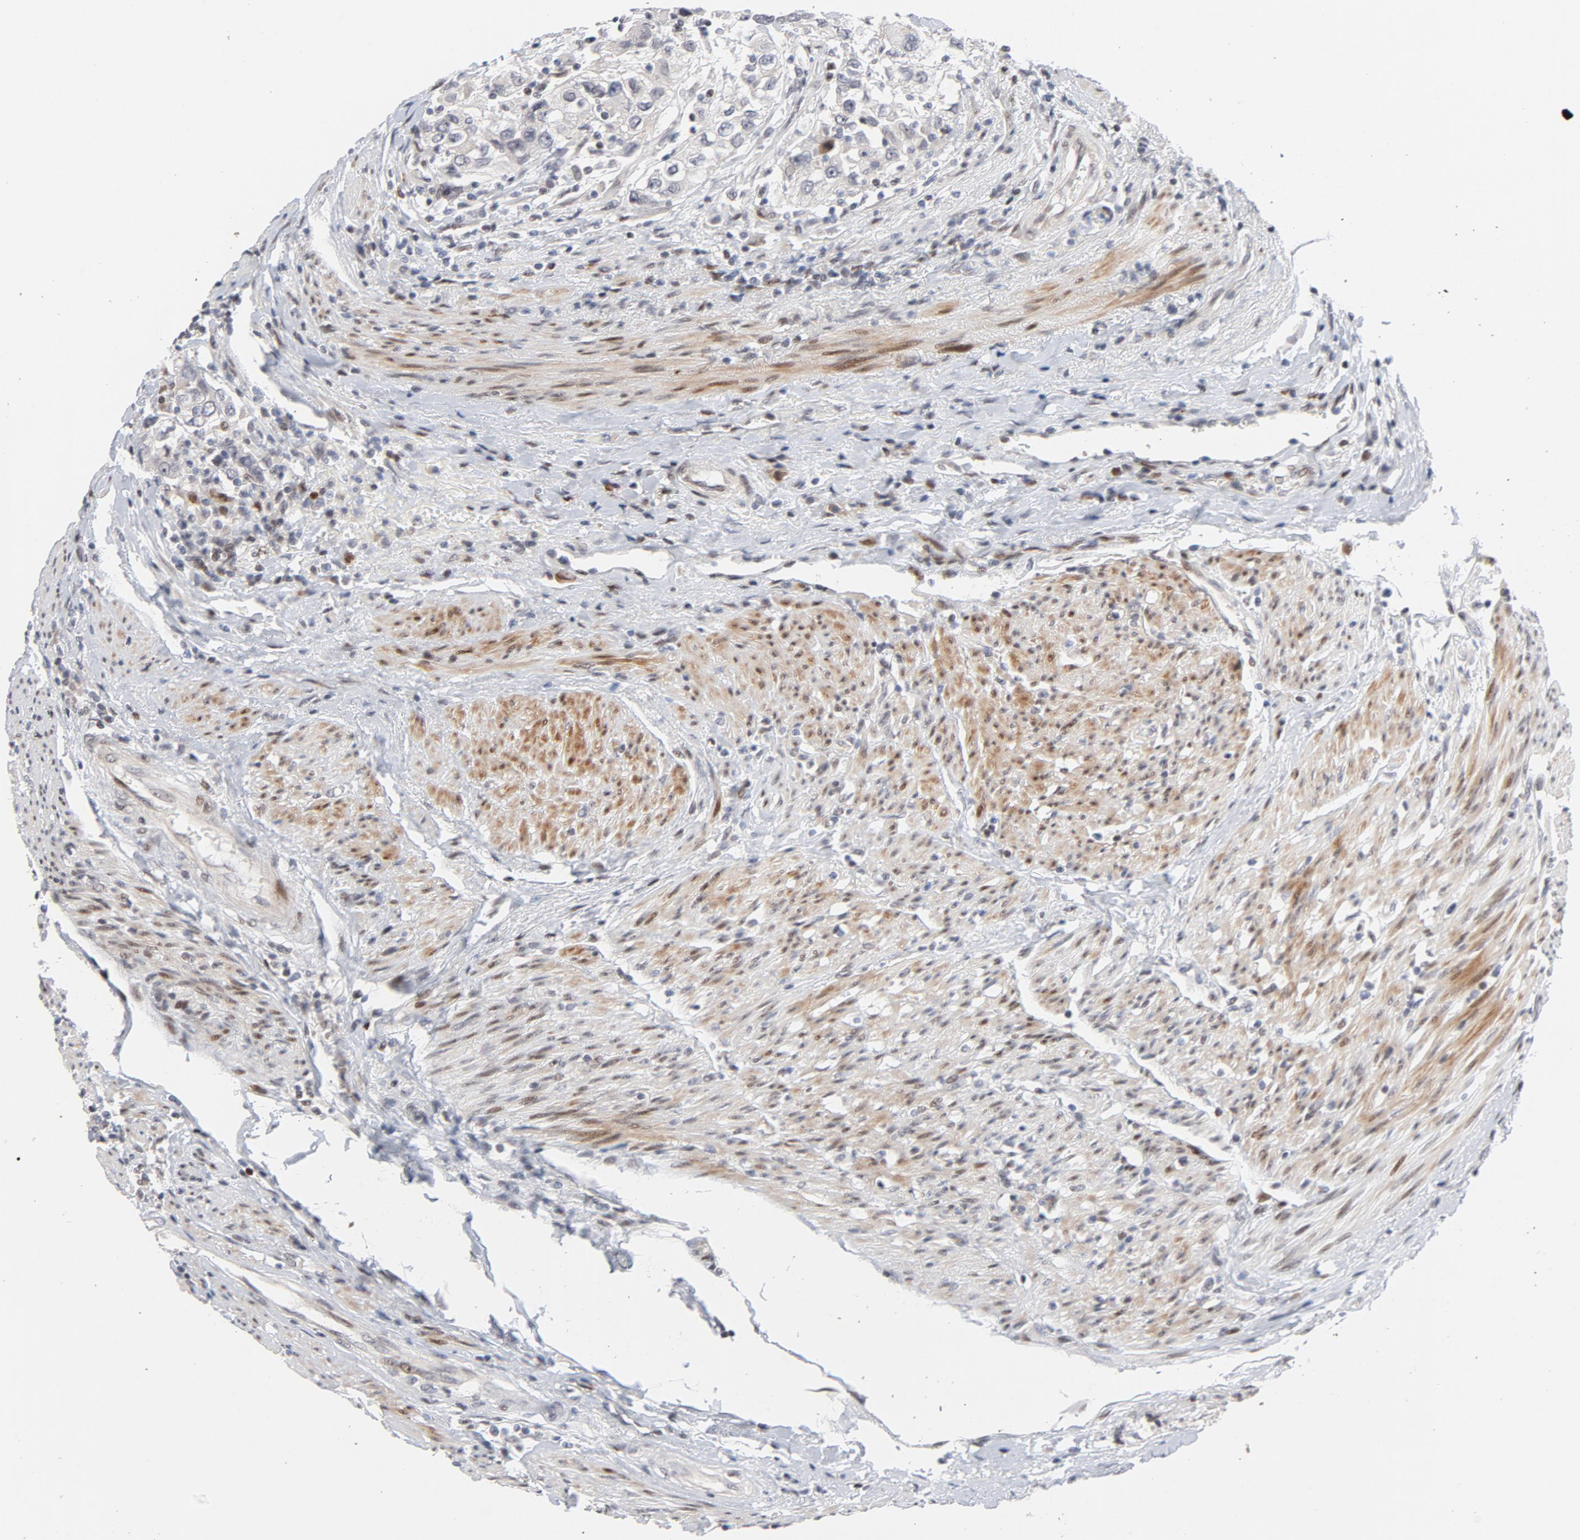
{"staining": {"intensity": "weak", "quantity": "<25%", "location": "nuclear"}, "tissue": "urothelial cancer", "cell_type": "Tumor cells", "image_type": "cancer", "snomed": [{"axis": "morphology", "description": "Urothelial carcinoma, High grade"}, {"axis": "topography", "description": "Urinary bladder"}], "caption": "Immunohistochemistry of urothelial cancer shows no staining in tumor cells. (Stains: DAB immunohistochemistry with hematoxylin counter stain, Microscopy: brightfield microscopy at high magnification).", "gene": "NFIC", "patient": {"sex": "female", "age": 80}}